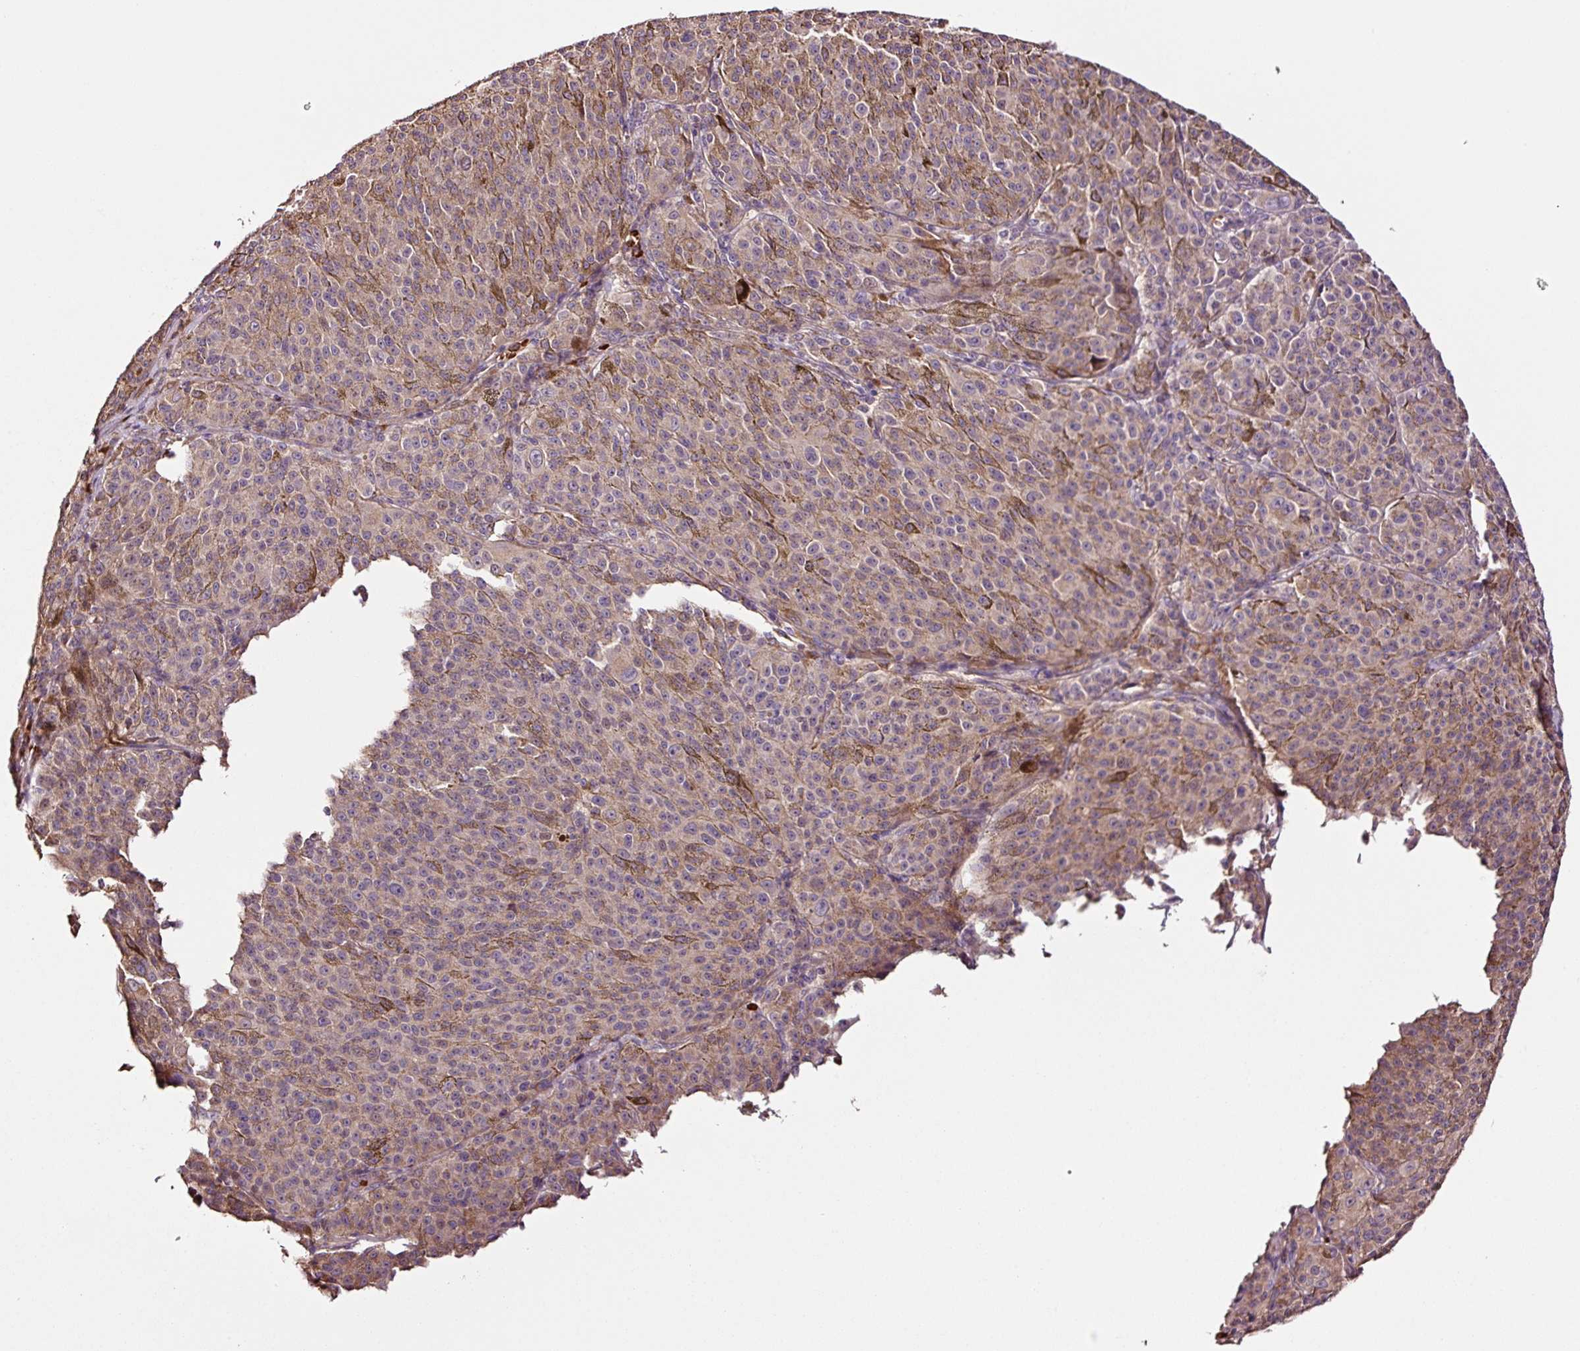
{"staining": {"intensity": "negative", "quantity": "none", "location": "none"}, "tissue": "melanoma", "cell_type": "Tumor cells", "image_type": "cancer", "snomed": [{"axis": "morphology", "description": "Malignant melanoma, NOS"}, {"axis": "topography", "description": "Skin"}], "caption": "IHC micrograph of neoplastic tissue: human malignant melanoma stained with DAB reveals no significant protein staining in tumor cells. (DAB (3,3'-diaminobenzidine) immunohistochemistry (IHC), high magnification).", "gene": "PGLYRP2", "patient": {"sex": "female", "age": 52}}